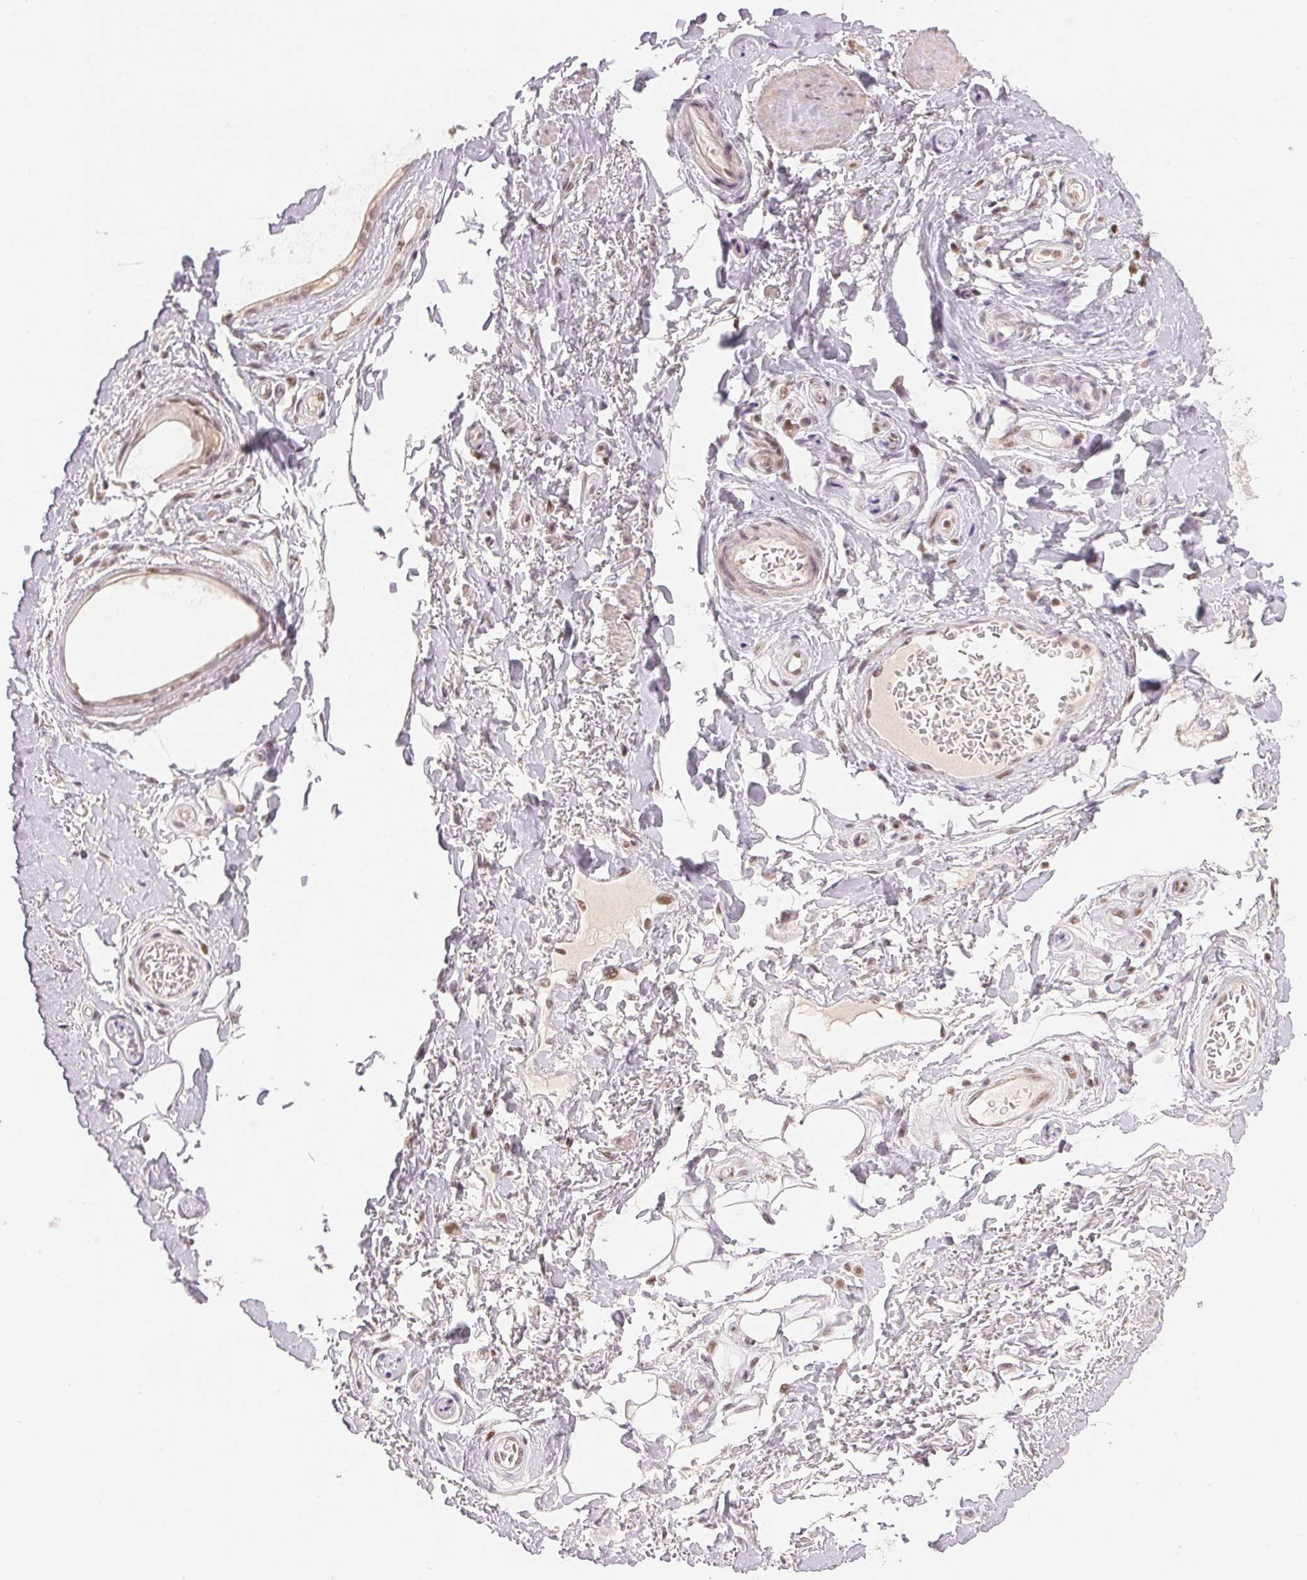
{"staining": {"intensity": "moderate", "quantity": "<25%", "location": "nuclear"}, "tissue": "adipose tissue", "cell_type": "Adipocytes", "image_type": "normal", "snomed": [{"axis": "morphology", "description": "Normal tissue, NOS"}, {"axis": "topography", "description": "Peripheral nerve tissue"}], "caption": "Immunohistochemical staining of unremarkable human adipose tissue shows moderate nuclear protein positivity in approximately <25% of adipocytes.", "gene": "DEK", "patient": {"sex": "male", "age": 51}}